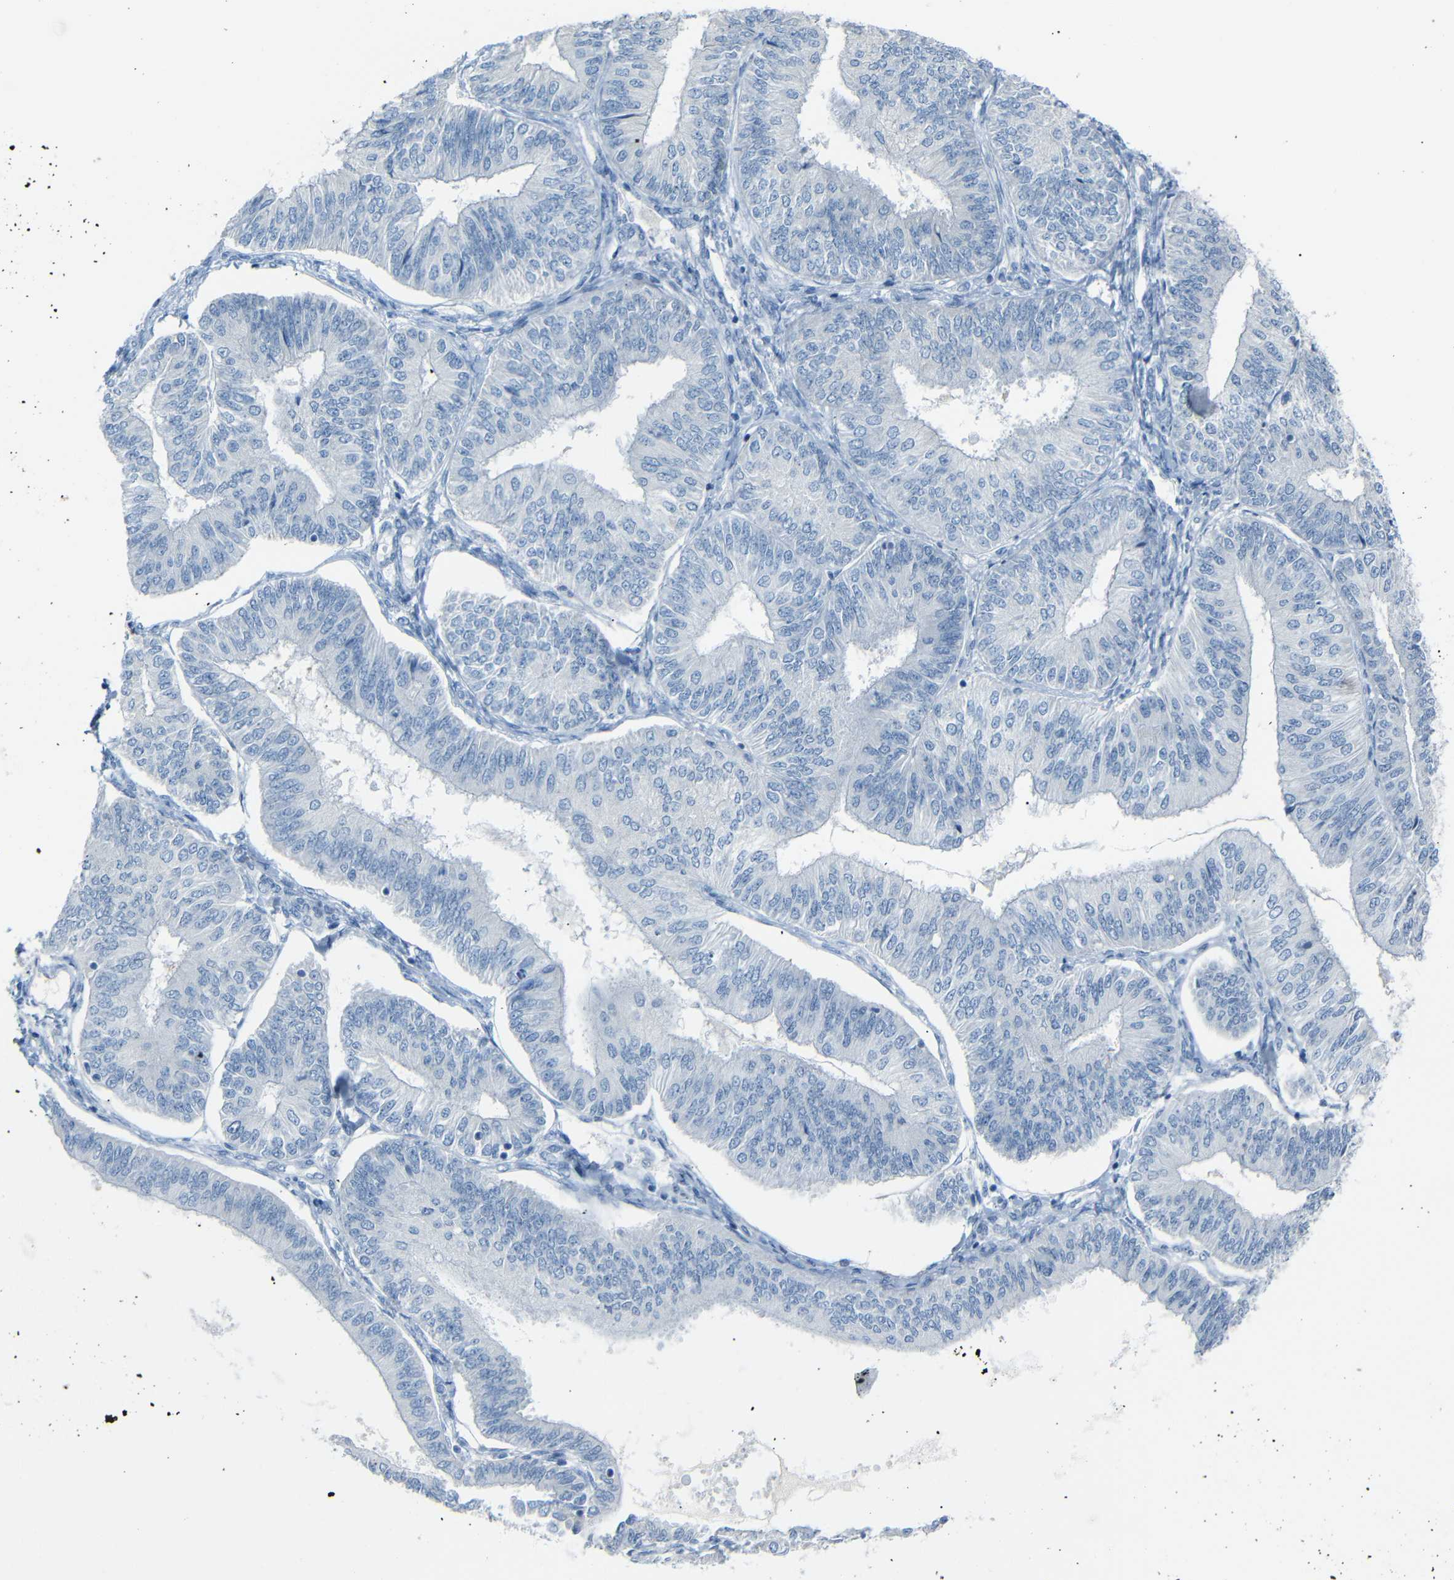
{"staining": {"intensity": "negative", "quantity": "none", "location": "none"}, "tissue": "endometrial cancer", "cell_type": "Tumor cells", "image_type": "cancer", "snomed": [{"axis": "morphology", "description": "Adenocarcinoma, NOS"}, {"axis": "topography", "description": "Endometrium"}], "caption": "Immunohistochemistry image of endometrial cancer (adenocarcinoma) stained for a protein (brown), which displays no expression in tumor cells. (Immunohistochemistry (ihc), brightfield microscopy, high magnification).", "gene": "FCRL1", "patient": {"sex": "female", "age": 58}}